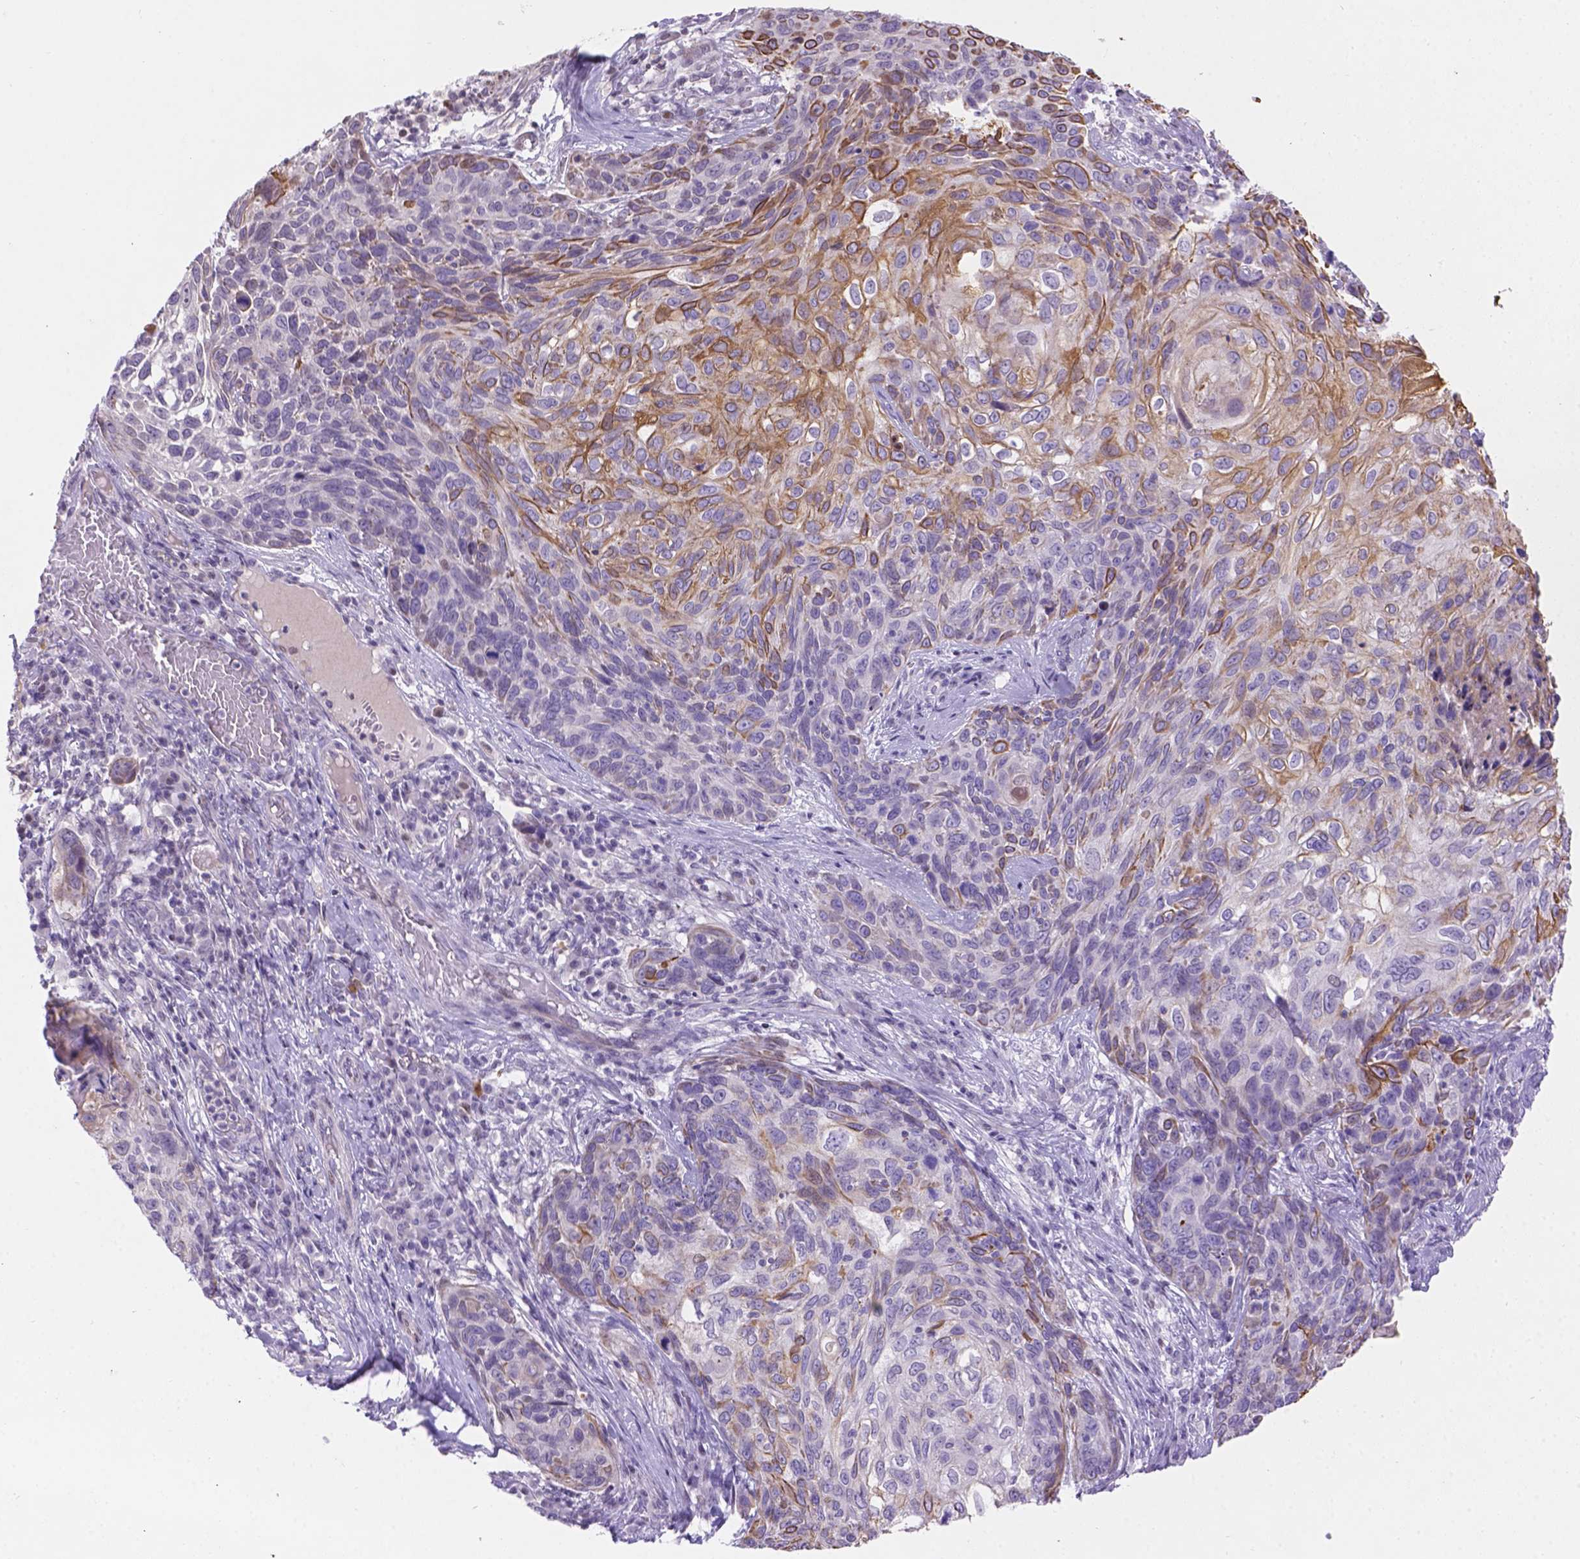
{"staining": {"intensity": "moderate", "quantity": "<25%", "location": "cytoplasmic/membranous"}, "tissue": "skin cancer", "cell_type": "Tumor cells", "image_type": "cancer", "snomed": [{"axis": "morphology", "description": "Squamous cell carcinoma, NOS"}, {"axis": "topography", "description": "Skin"}], "caption": "Protein expression analysis of human skin squamous cell carcinoma reveals moderate cytoplasmic/membranous expression in approximately <25% of tumor cells.", "gene": "DMWD", "patient": {"sex": "male", "age": 92}}